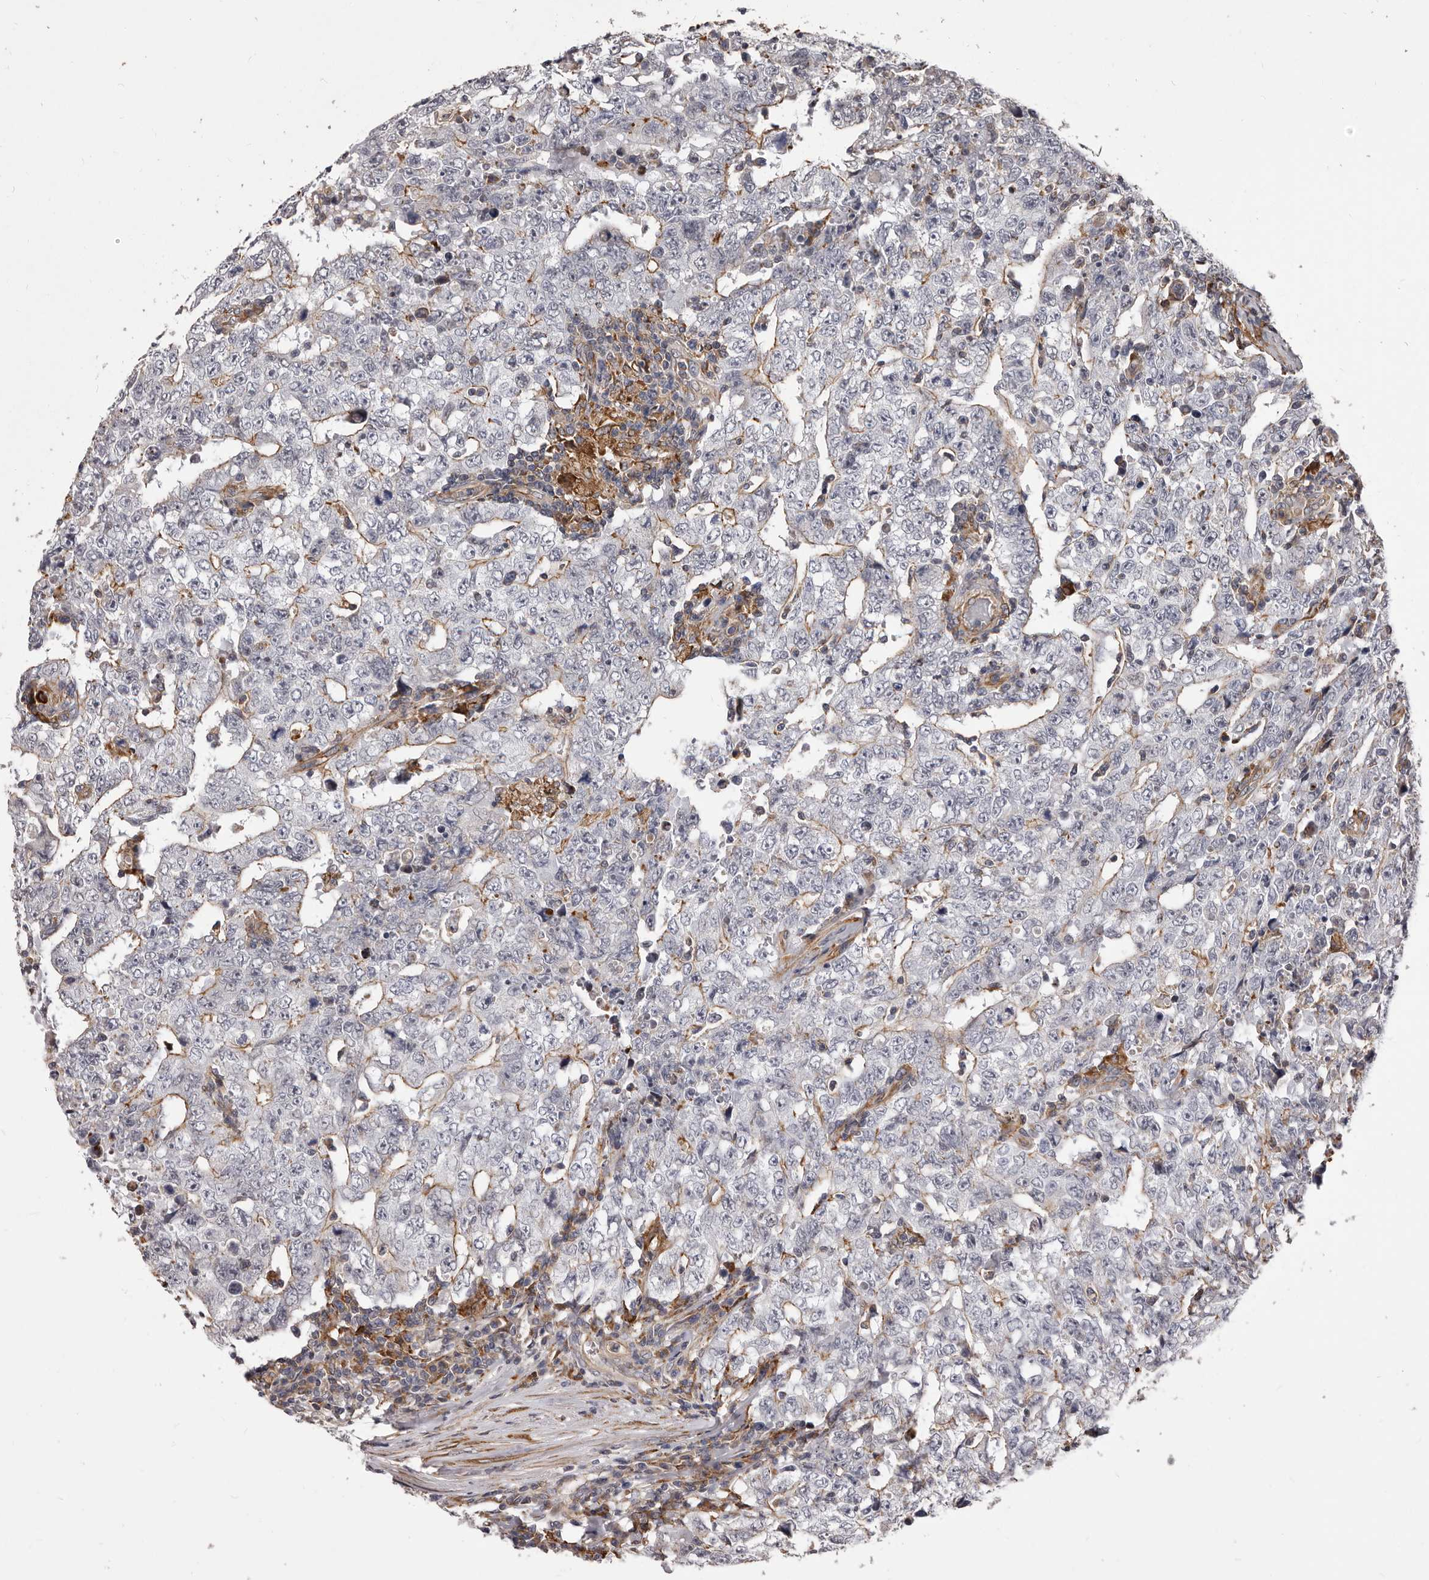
{"staining": {"intensity": "moderate", "quantity": "<25%", "location": "cytoplasmic/membranous"}, "tissue": "testis cancer", "cell_type": "Tumor cells", "image_type": "cancer", "snomed": [{"axis": "morphology", "description": "Carcinoma, Embryonal, NOS"}, {"axis": "topography", "description": "Testis"}], "caption": "Moderate cytoplasmic/membranous protein staining is present in approximately <25% of tumor cells in embryonal carcinoma (testis).", "gene": "ALPK1", "patient": {"sex": "male", "age": 26}}